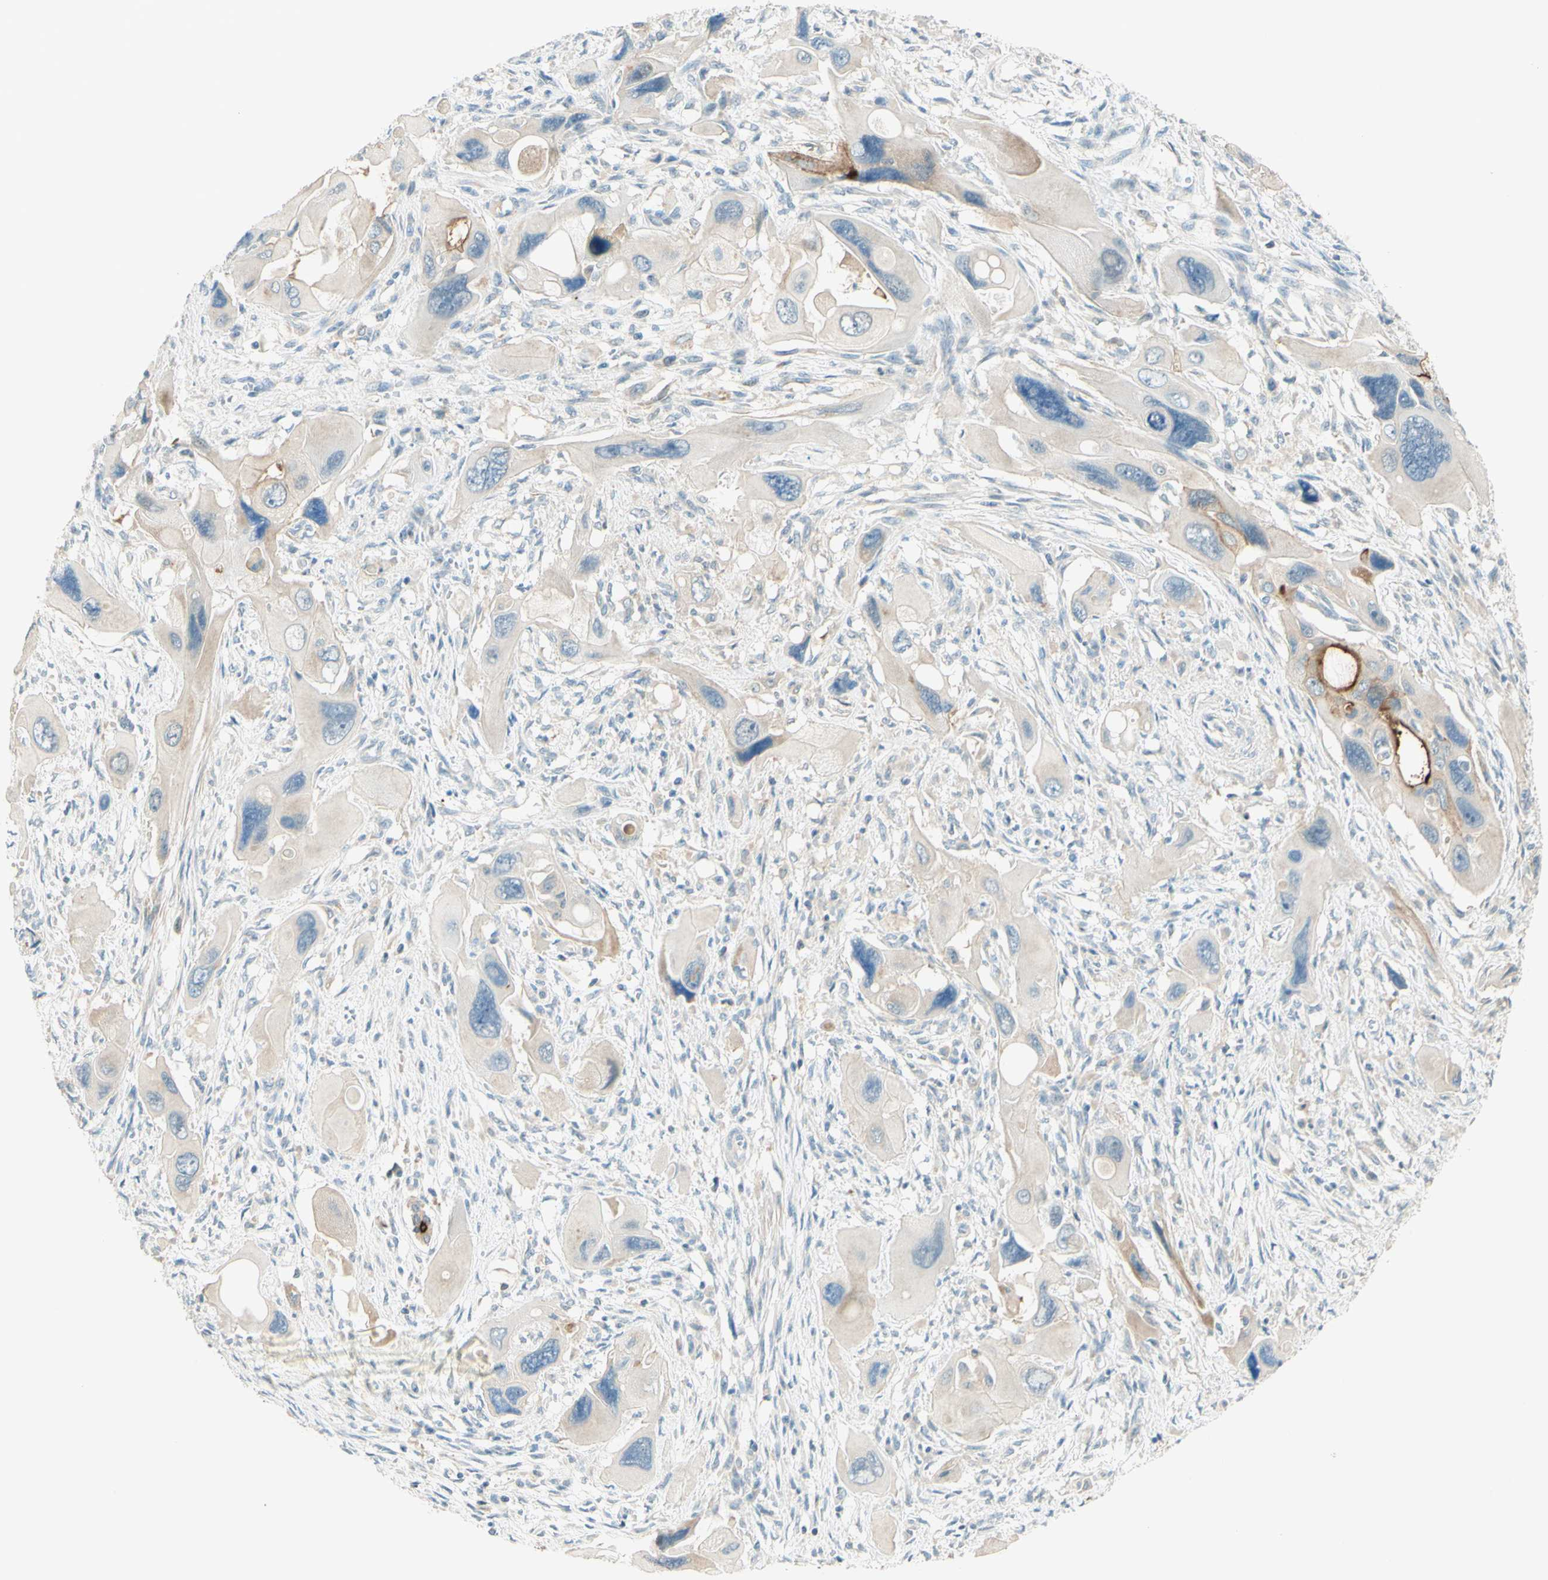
{"staining": {"intensity": "strong", "quantity": "<25%", "location": "cytoplasmic/membranous"}, "tissue": "pancreatic cancer", "cell_type": "Tumor cells", "image_type": "cancer", "snomed": [{"axis": "morphology", "description": "Adenocarcinoma, NOS"}, {"axis": "topography", "description": "Pancreas"}], "caption": "Immunohistochemistry (IHC) photomicrograph of neoplastic tissue: adenocarcinoma (pancreatic) stained using IHC shows medium levels of strong protein expression localized specifically in the cytoplasmic/membranous of tumor cells, appearing as a cytoplasmic/membranous brown color.", "gene": "PROM1", "patient": {"sex": "male", "age": 73}}